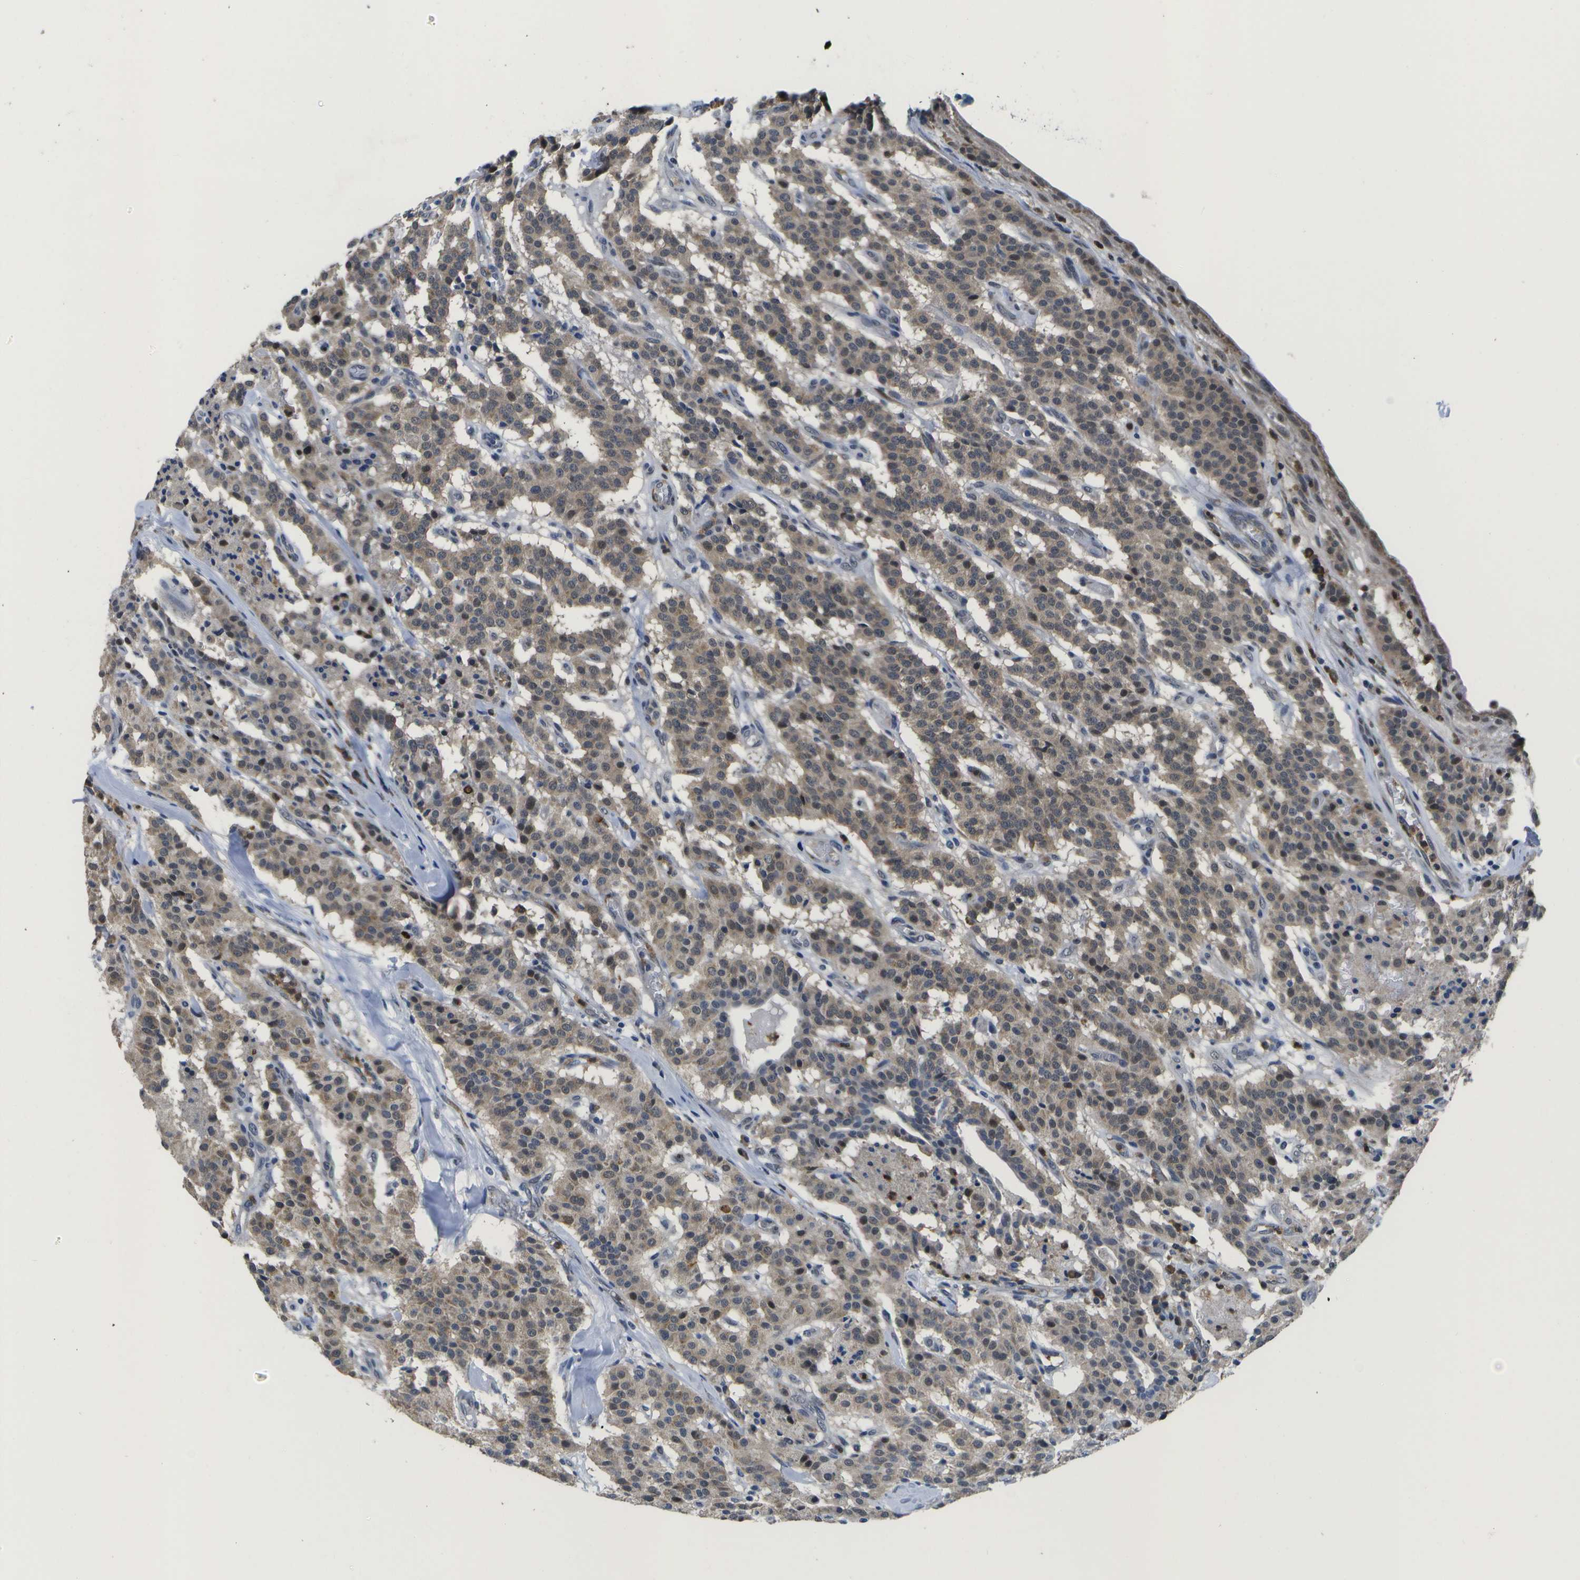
{"staining": {"intensity": "moderate", "quantity": ">75%", "location": "cytoplasmic/membranous"}, "tissue": "carcinoid", "cell_type": "Tumor cells", "image_type": "cancer", "snomed": [{"axis": "morphology", "description": "Carcinoid, malignant, NOS"}, {"axis": "topography", "description": "Lung"}], "caption": "Approximately >75% of tumor cells in human malignant carcinoid exhibit moderate cytoplasmic/membranous protein staining as visualized by brown immunohistochemical staining.", "gene": "DSE", "patient": {"sex": "male", "age": 30}}